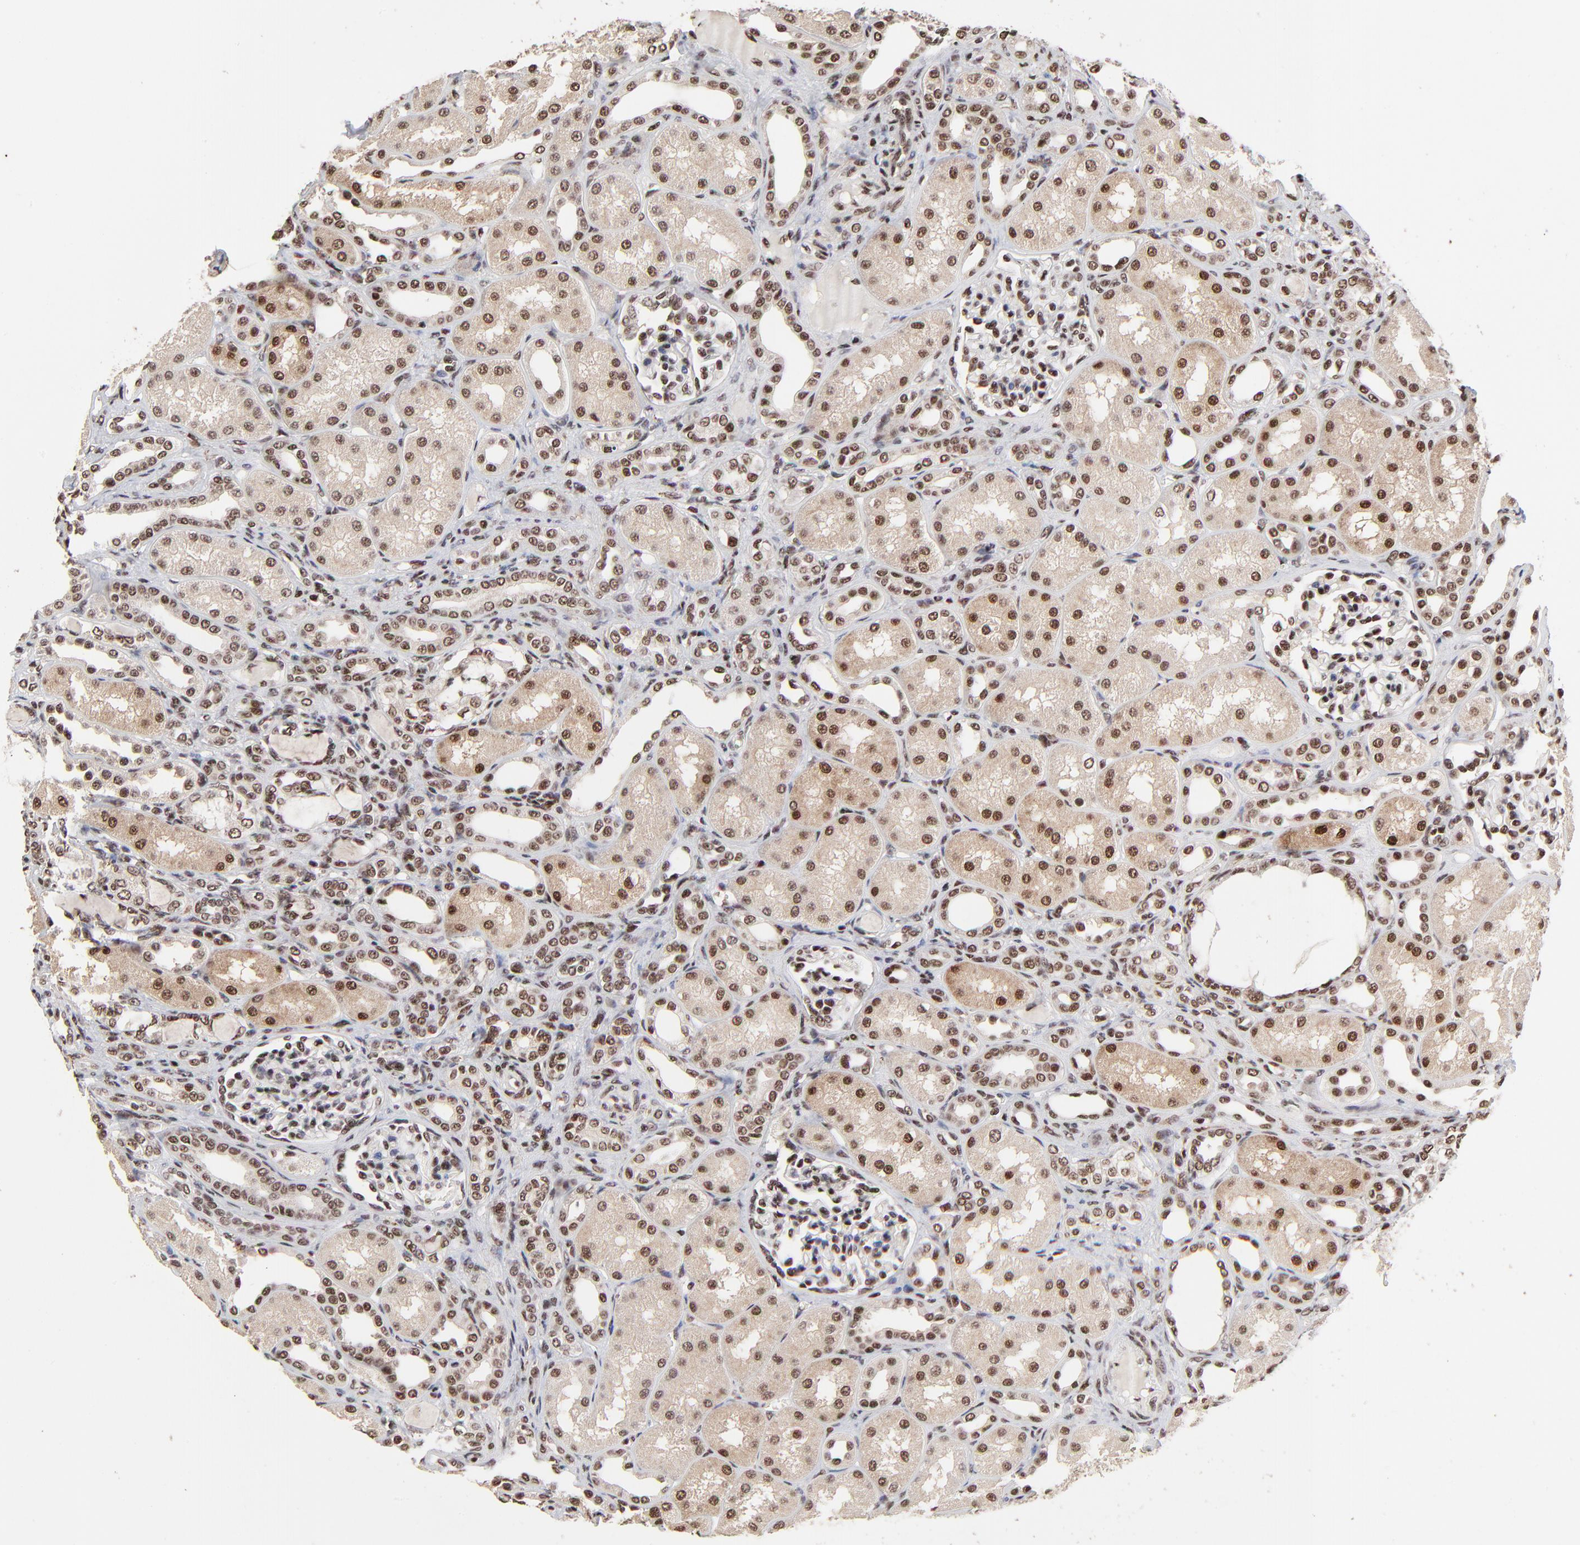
{"staining": {"intensity": "moderate", "quantity": ">75%", "location": "nuclear"}, "tissue": "kidney", "cell_type": "Cells in glomeruli", "image_type": "normal", "snomed": [{"axis": "morphology", "description": "Normal tissue, NOS"}, {"axis": "topography", "description": "Kidney"}], "caption": "IHC (DAB) staining of normal human kidney exhibits moderate nuclear protein positivity in approximately >75% of cells in glomeruli.", "gene": "RBM22", "patient": {"sex": "male", "age": 7}}